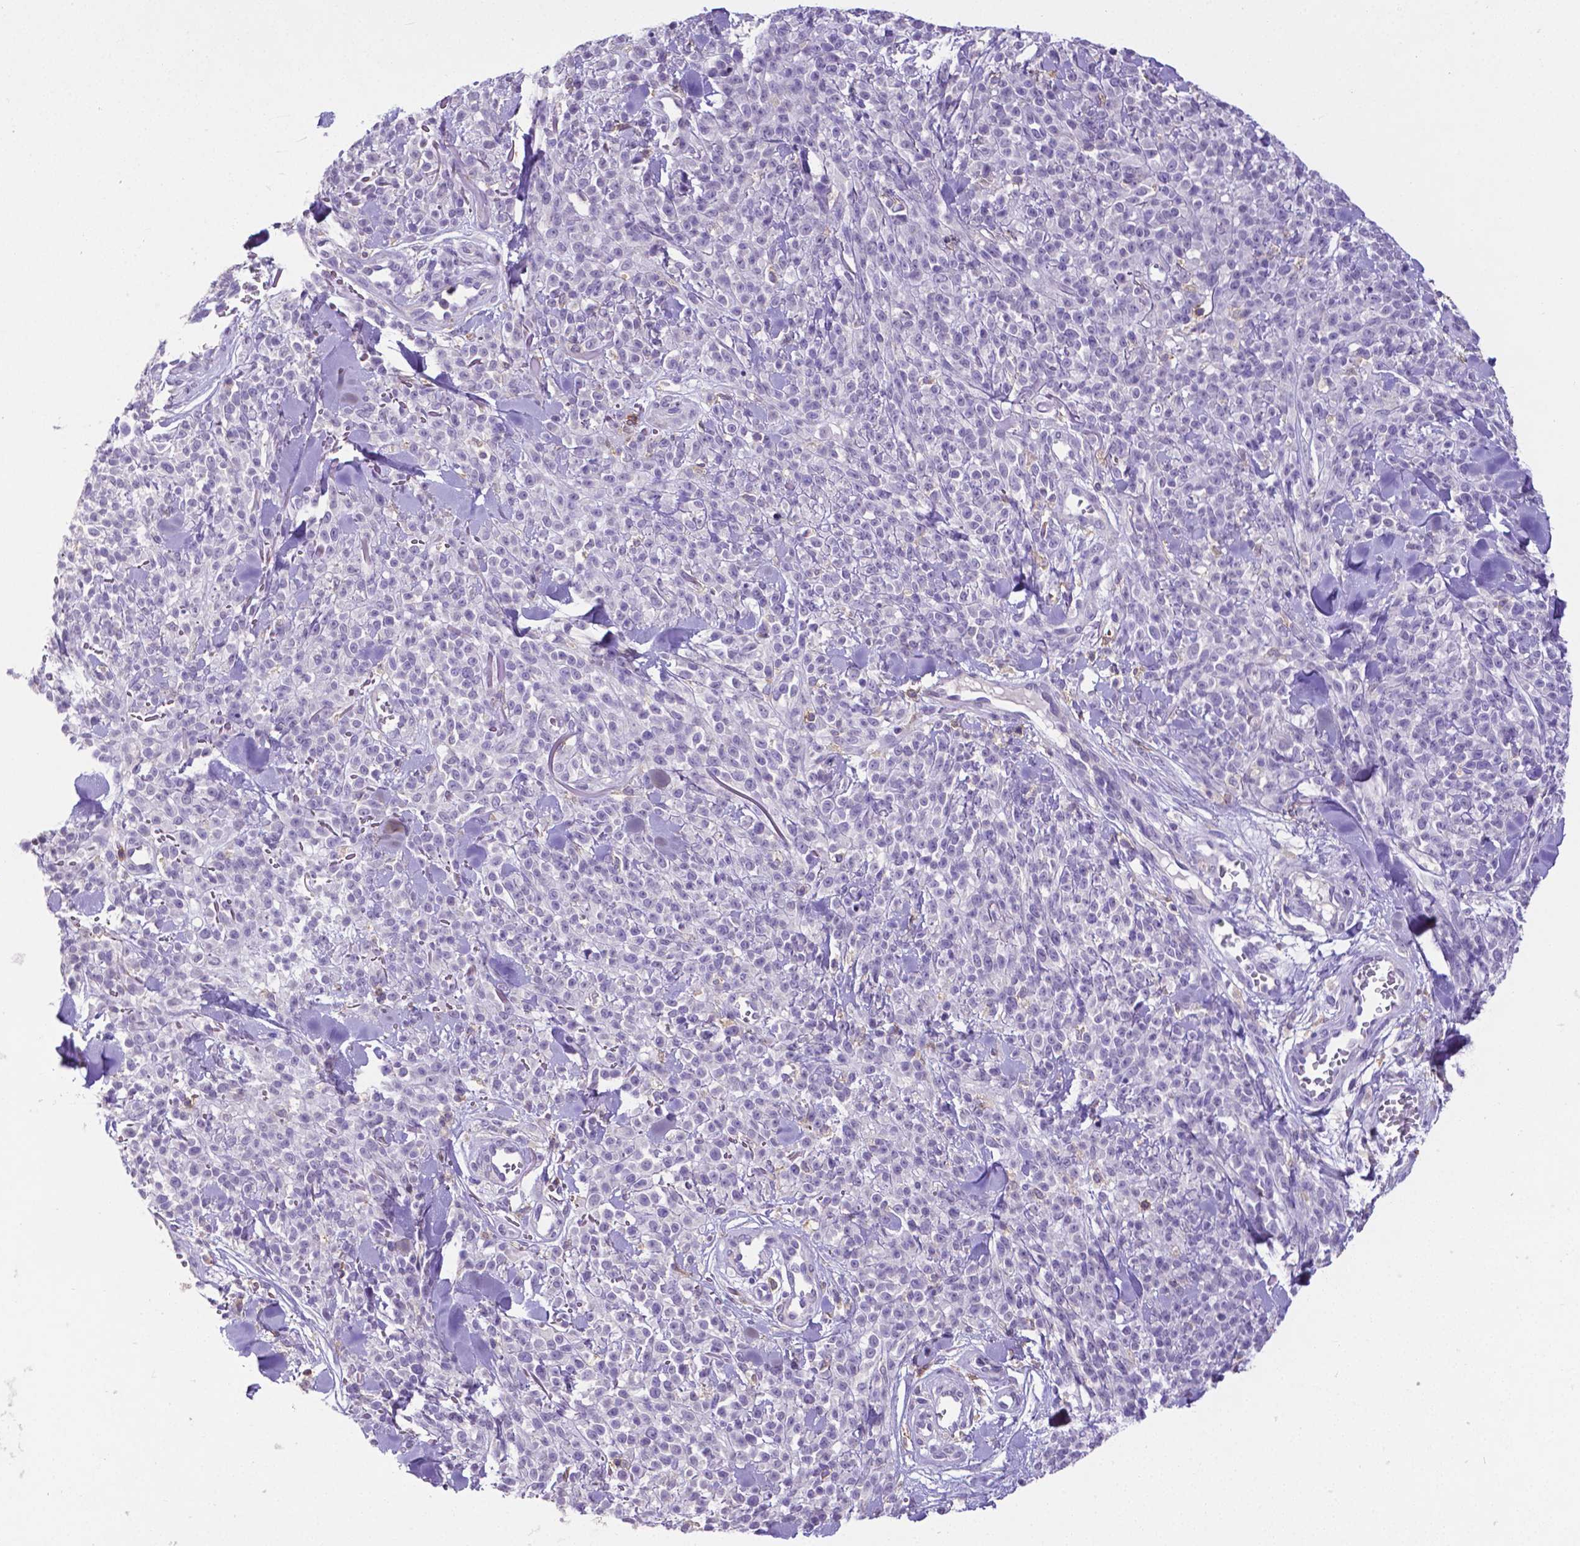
{"staining": {"intensity": "negative", "quantity": "none", "location": "none"}, "tissue": "melanoma", "cell_type": "Tumor cells", "image_type": "cancer", "snomed": [{"axis": "morphology", "description": "Malignant melanoma, NOS"}, {"axis": "topography", "description": "Skin"}, {"axis": "topography", "description": "Skin of trunk"}], "caption": "Tumor cells are negative for brown protein staining in melanoma.", "gene": "CD4", "patient": {"sex": "male", "age": 74}}